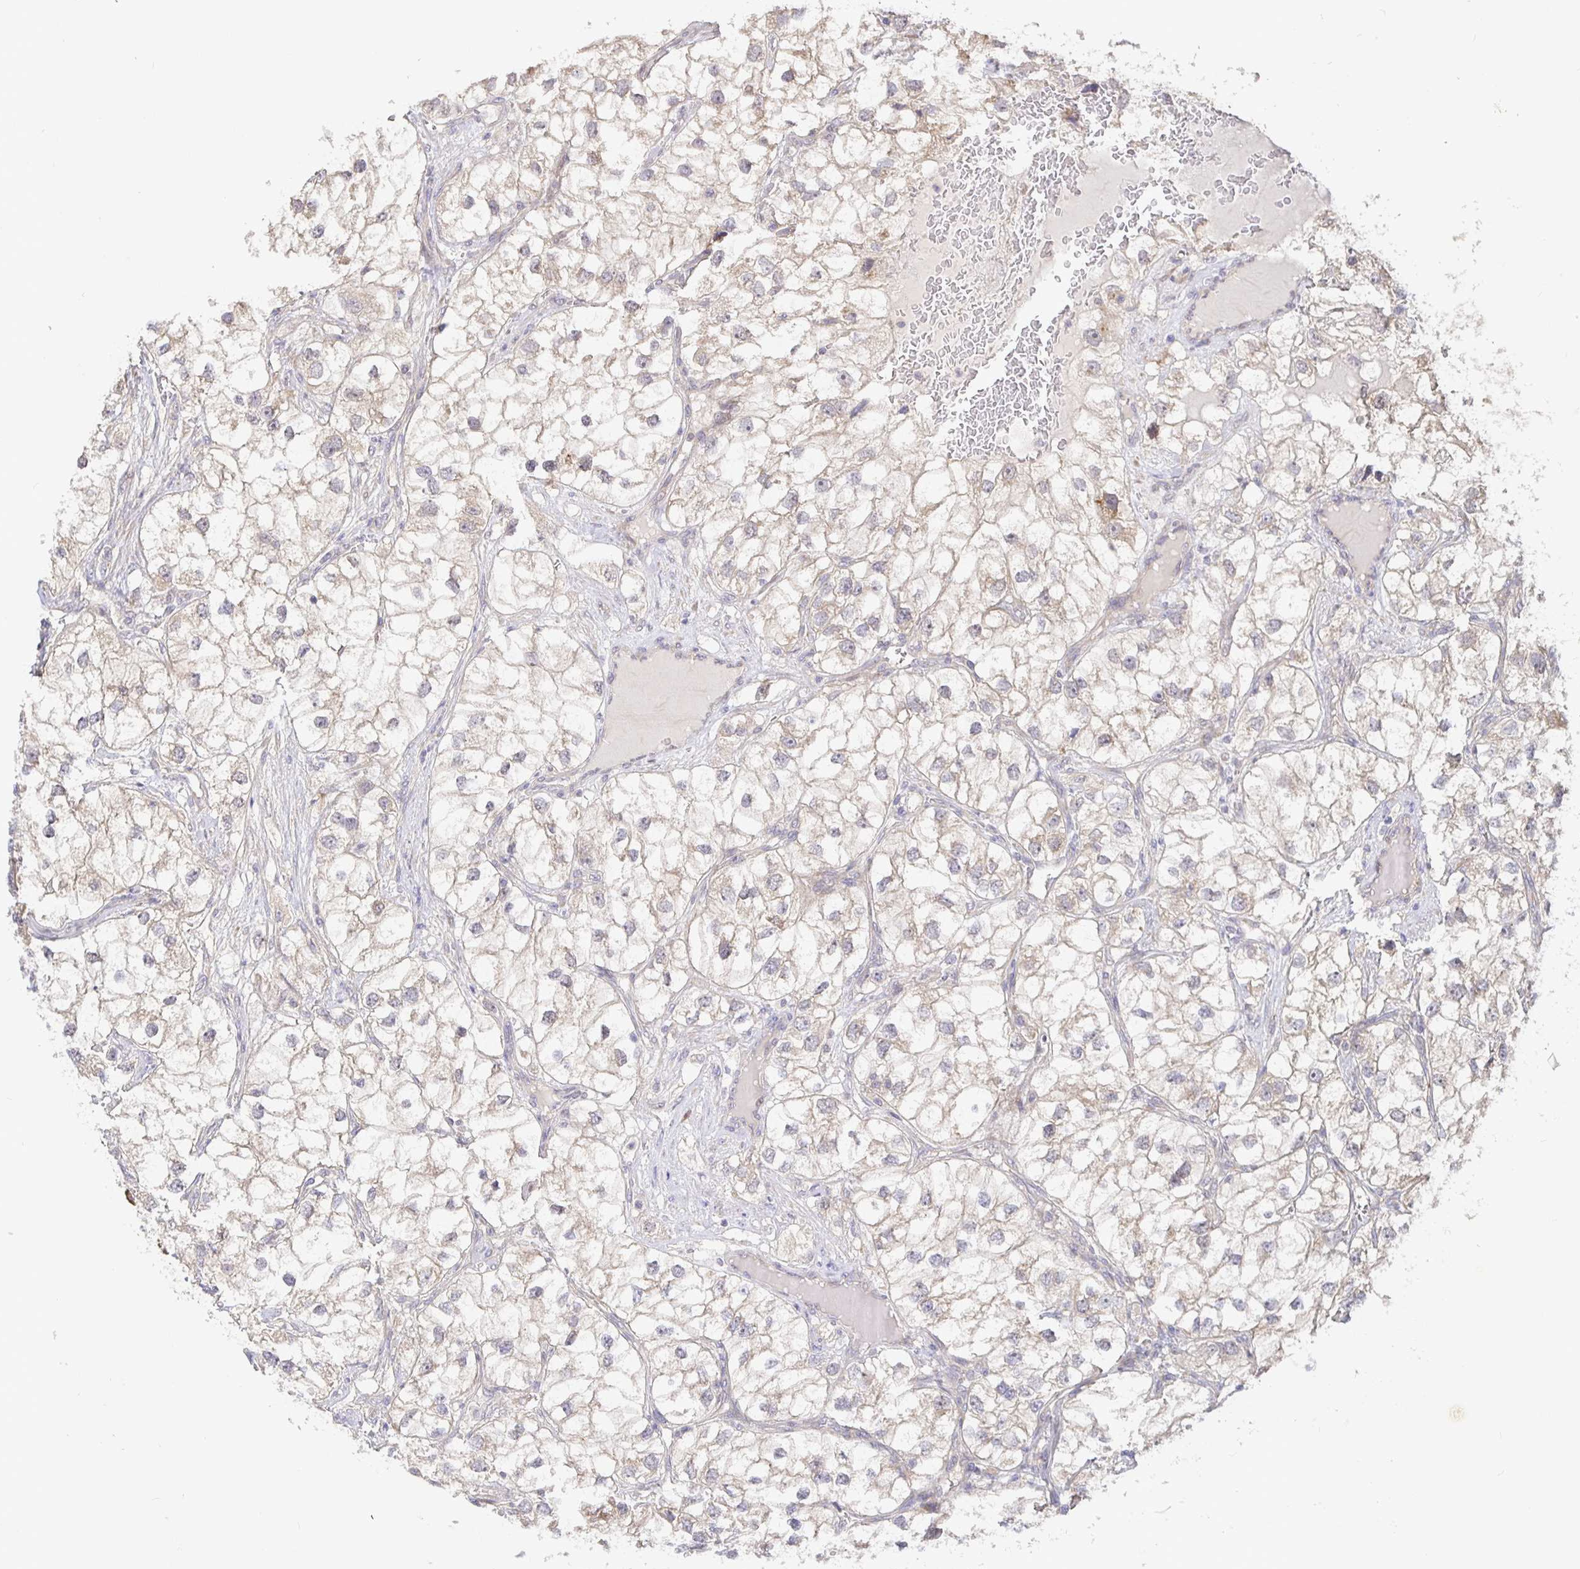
{"staining": {"intensity": "weak", "quantity": "25%-75%", "location": "cytoplasmic/membranous"}, "tissue": "renal cancer", "cell_type": "Tumor cells", "image_type": "cancer", "snomed": [{"axis": "morphology", "description": "Adenocarcinoma, NOS"}, {"axis": "topography", "description": "Kidney"}], "caption": "Immunohistochemistry (IHC) photomicrograph of human renal cancer stained for a protein (brown), which demonstrates low levels of weak cytoplasmic/membranous positivity in approximately 25%-75% of tumor cells.", "gene": "ZDHHC11", "patient": {"sex": "male", "age": 59}}